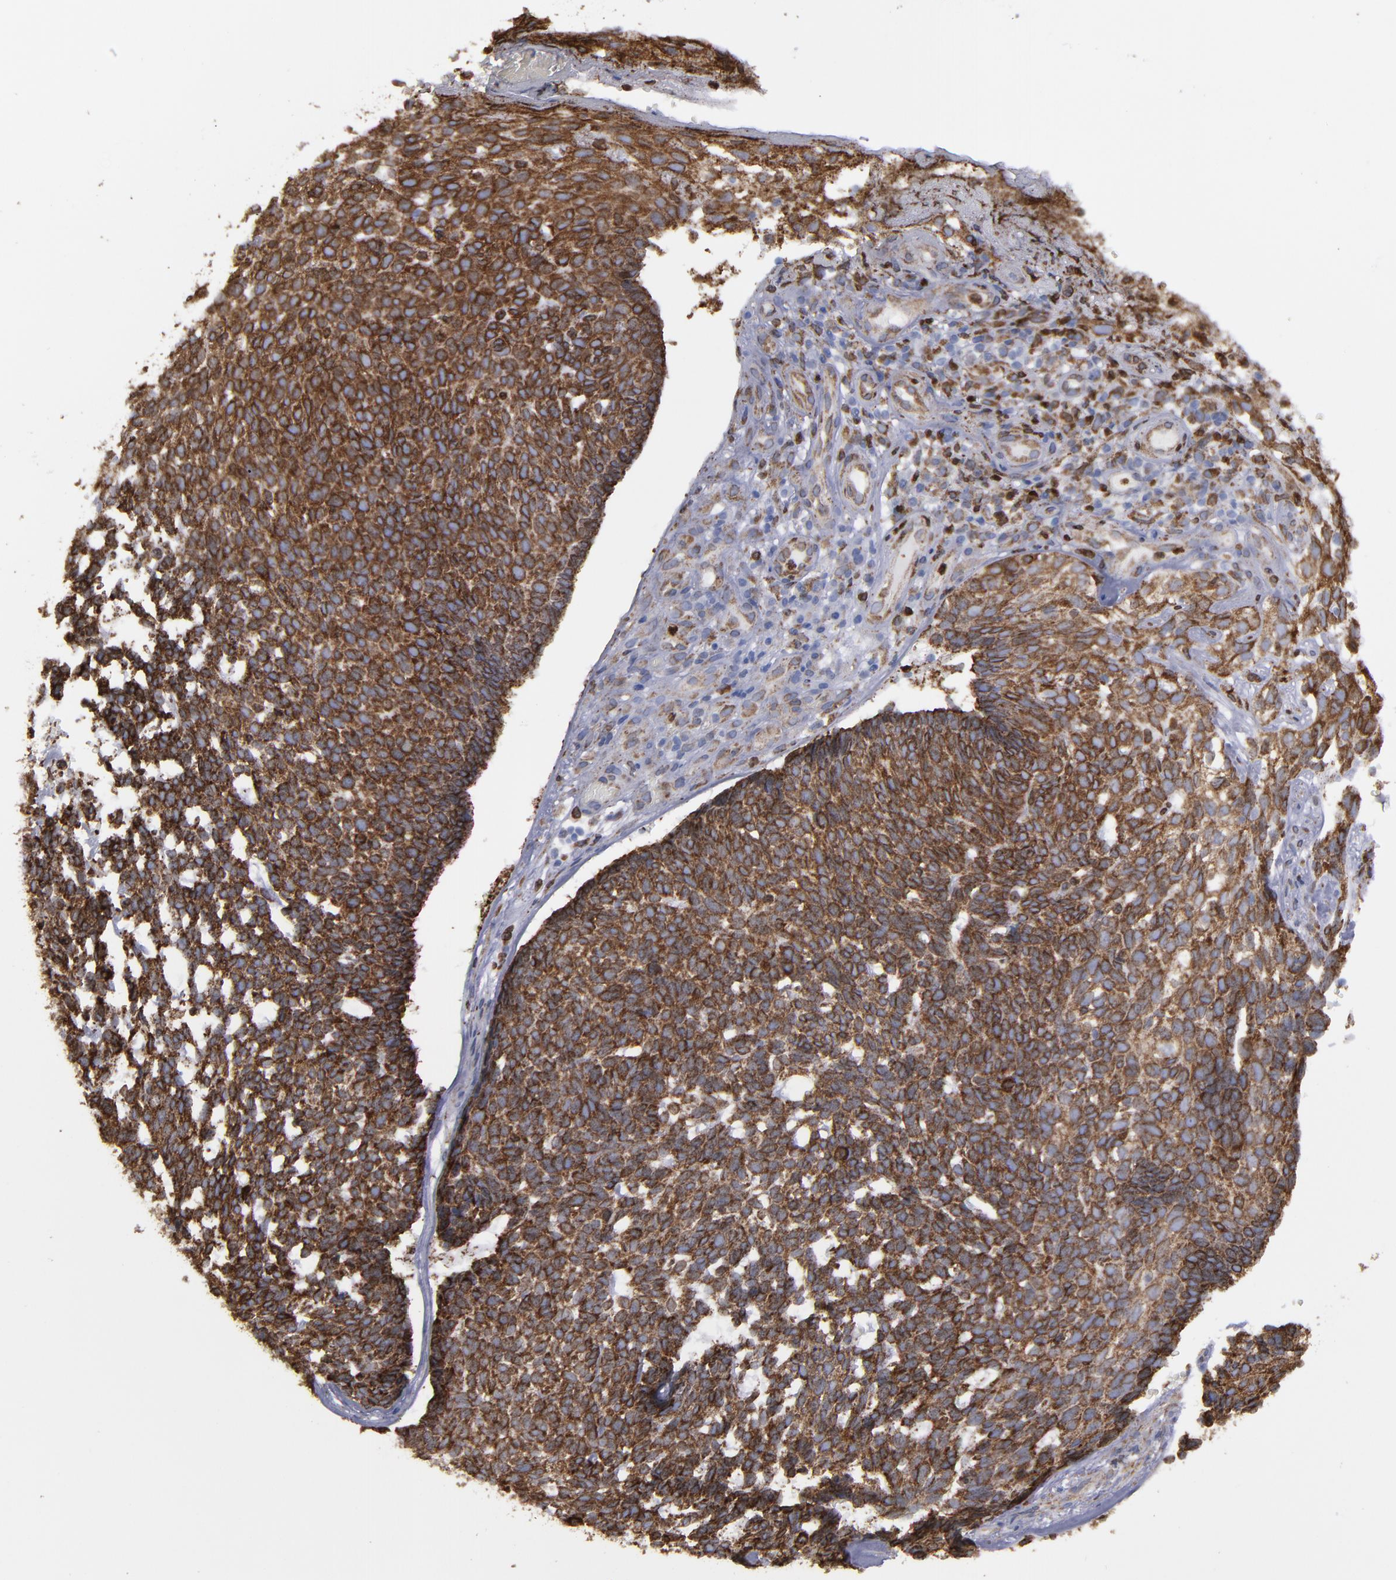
{"staining": {"intensity": "strong", "quantity": ">75%", "location": "cytoplasmic/membranous"}, "tissue": "skin cancer", "cell_type": "Tumor cells", "image_type": "cancer", "snomed": [{"axis": "morphology", "description": "Basal cell carcinoma"}, {"axis": "topography", "description": "Skin"}], "caption": "Immunohistochemical staining of human skin basal cell carcinoma shows high levels of strong cytoplasmic/membranous protein staining in about >75% of tumor cells.", "gene": "ERLIN2", "patient": {"sex": "male", "age": 72}}